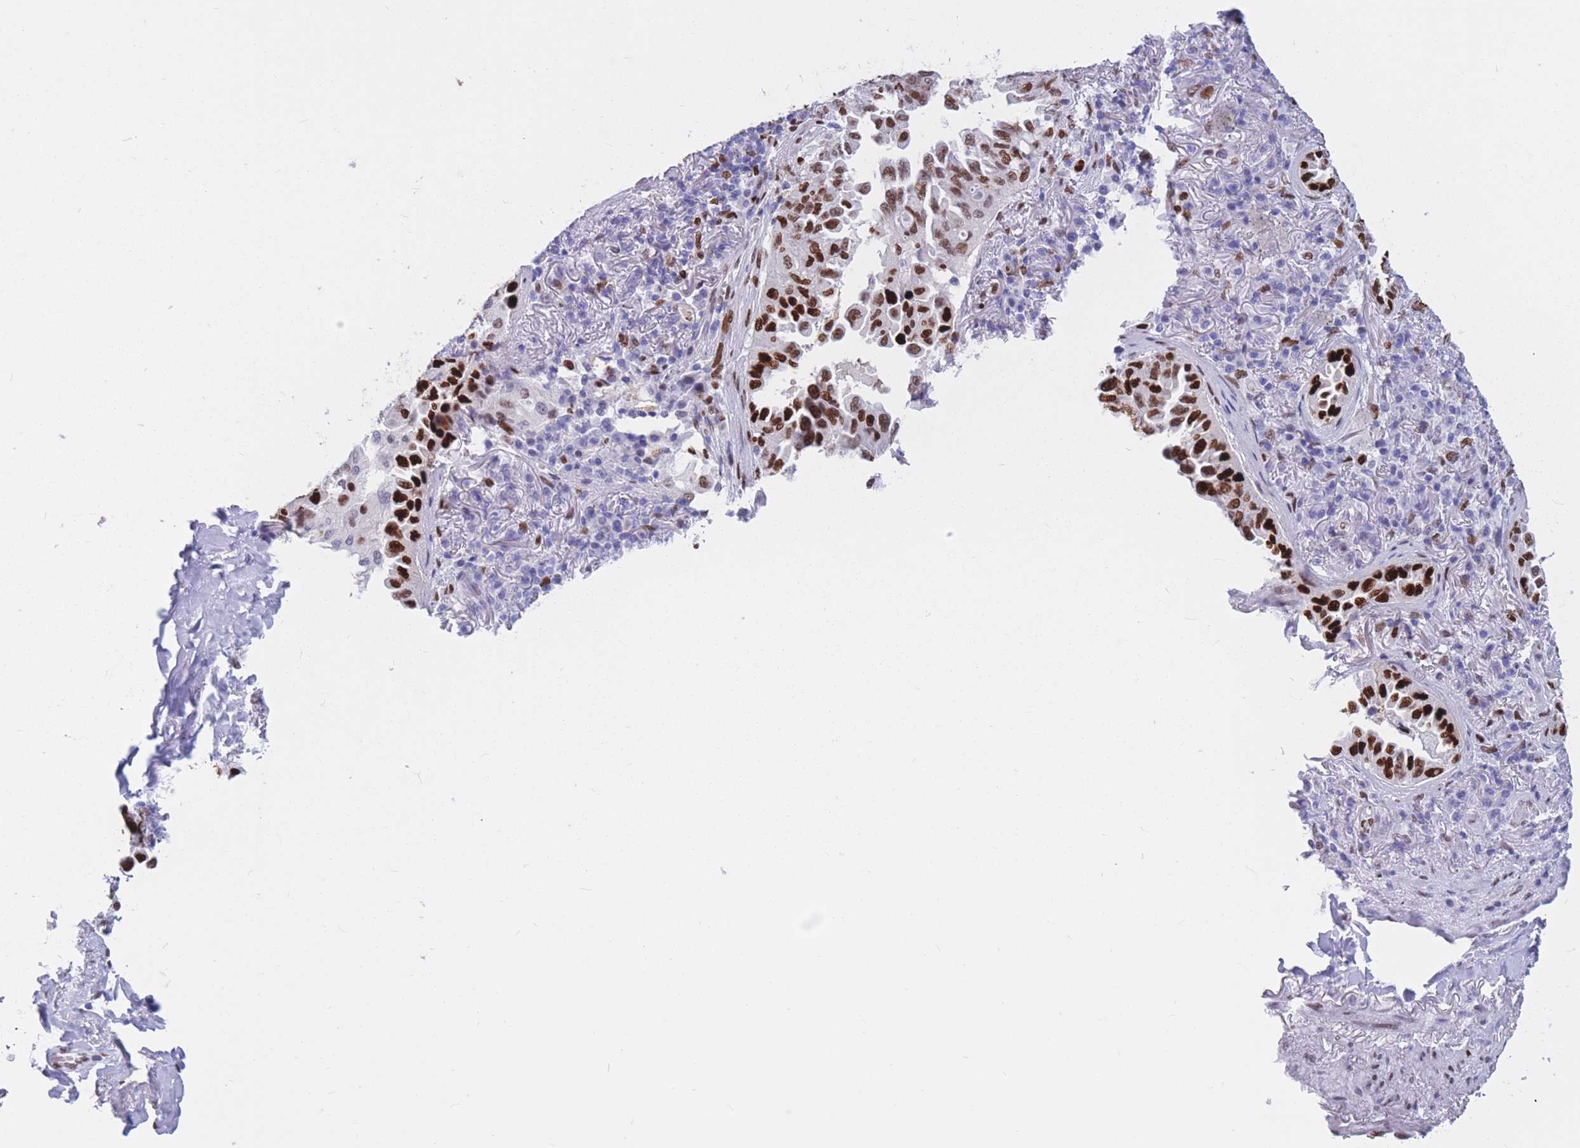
{"staining": {"intensity": "strong", "quantity": ">75%", "location": "nuclear"}, "tissue": "lung cancer", "cell_type": "Tumor cells", "image_type": "cancer", "snomed": [{"axis": "morphology", "description": "Adenocarcinoma, NOS"}, {"axis": "topography", "description": "Lung"}], "caption": "DAB (3,3'-diaminobenzidine) immunohistochemical staining of human lung cancer (adenocarcinoma) shows strong nuclear protein expression in about >75% of tumor cells.", "gene": "NASP", "patient": {"sex": "female", "age": 69}}